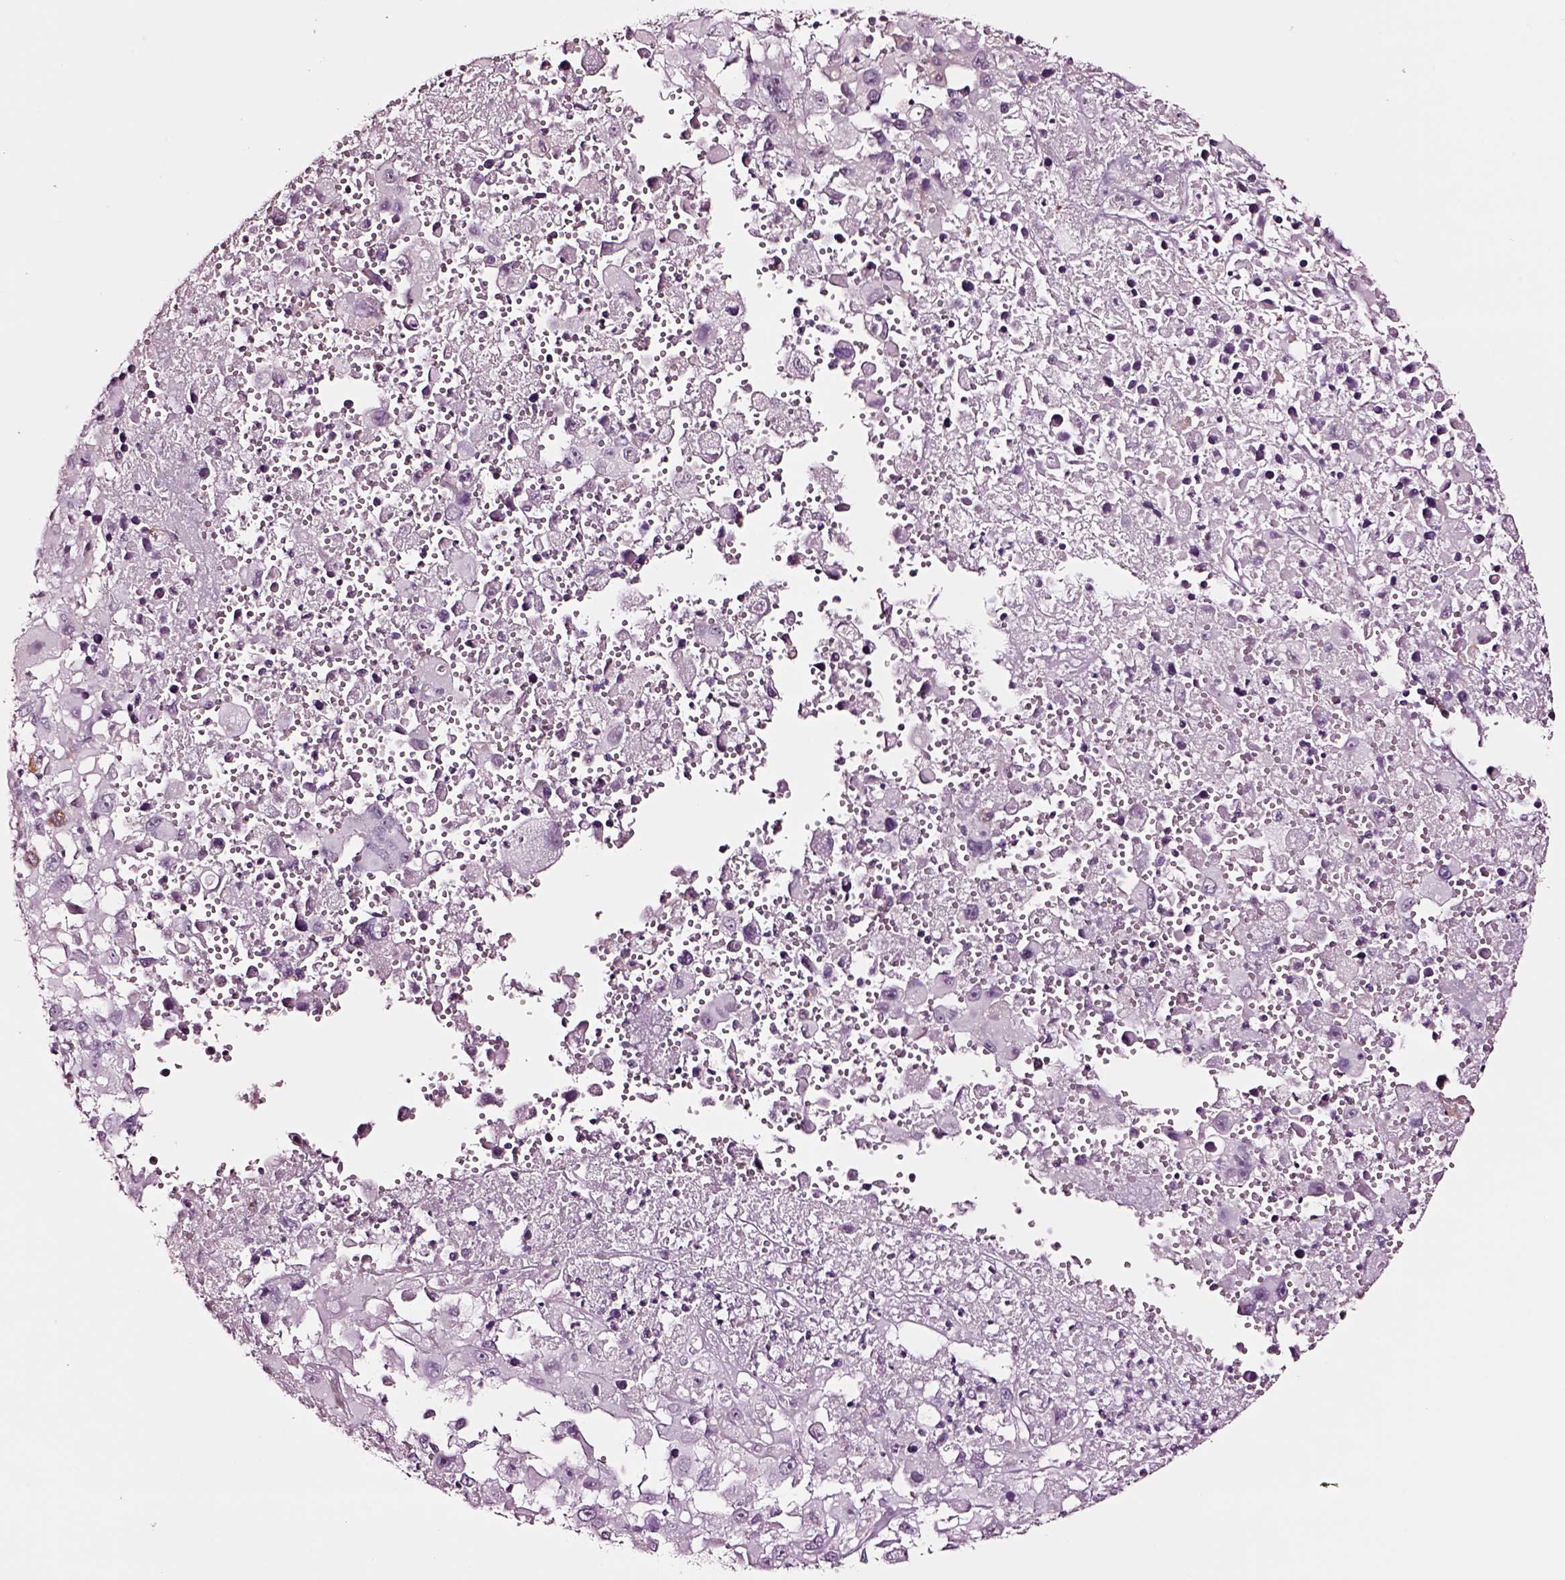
{"staining": {"intensity": "negative", "quantity": "none", "location": "none"}, "tissue": "melanoma", "cell_type": "Tumor cells", "image_type": "cancer", "snomed": [{"axis": "morphology", "description": "Malignant melanoma, Metastatic site"}, {"axis": "topography", "description": "Soft tissue"}], "caption": "Human melanoma stained for a protein using immunohistochemistry reveals no expression in tumor cells.", "gene": "SOX10", "patient": {"sex": "male", "age": 50}}